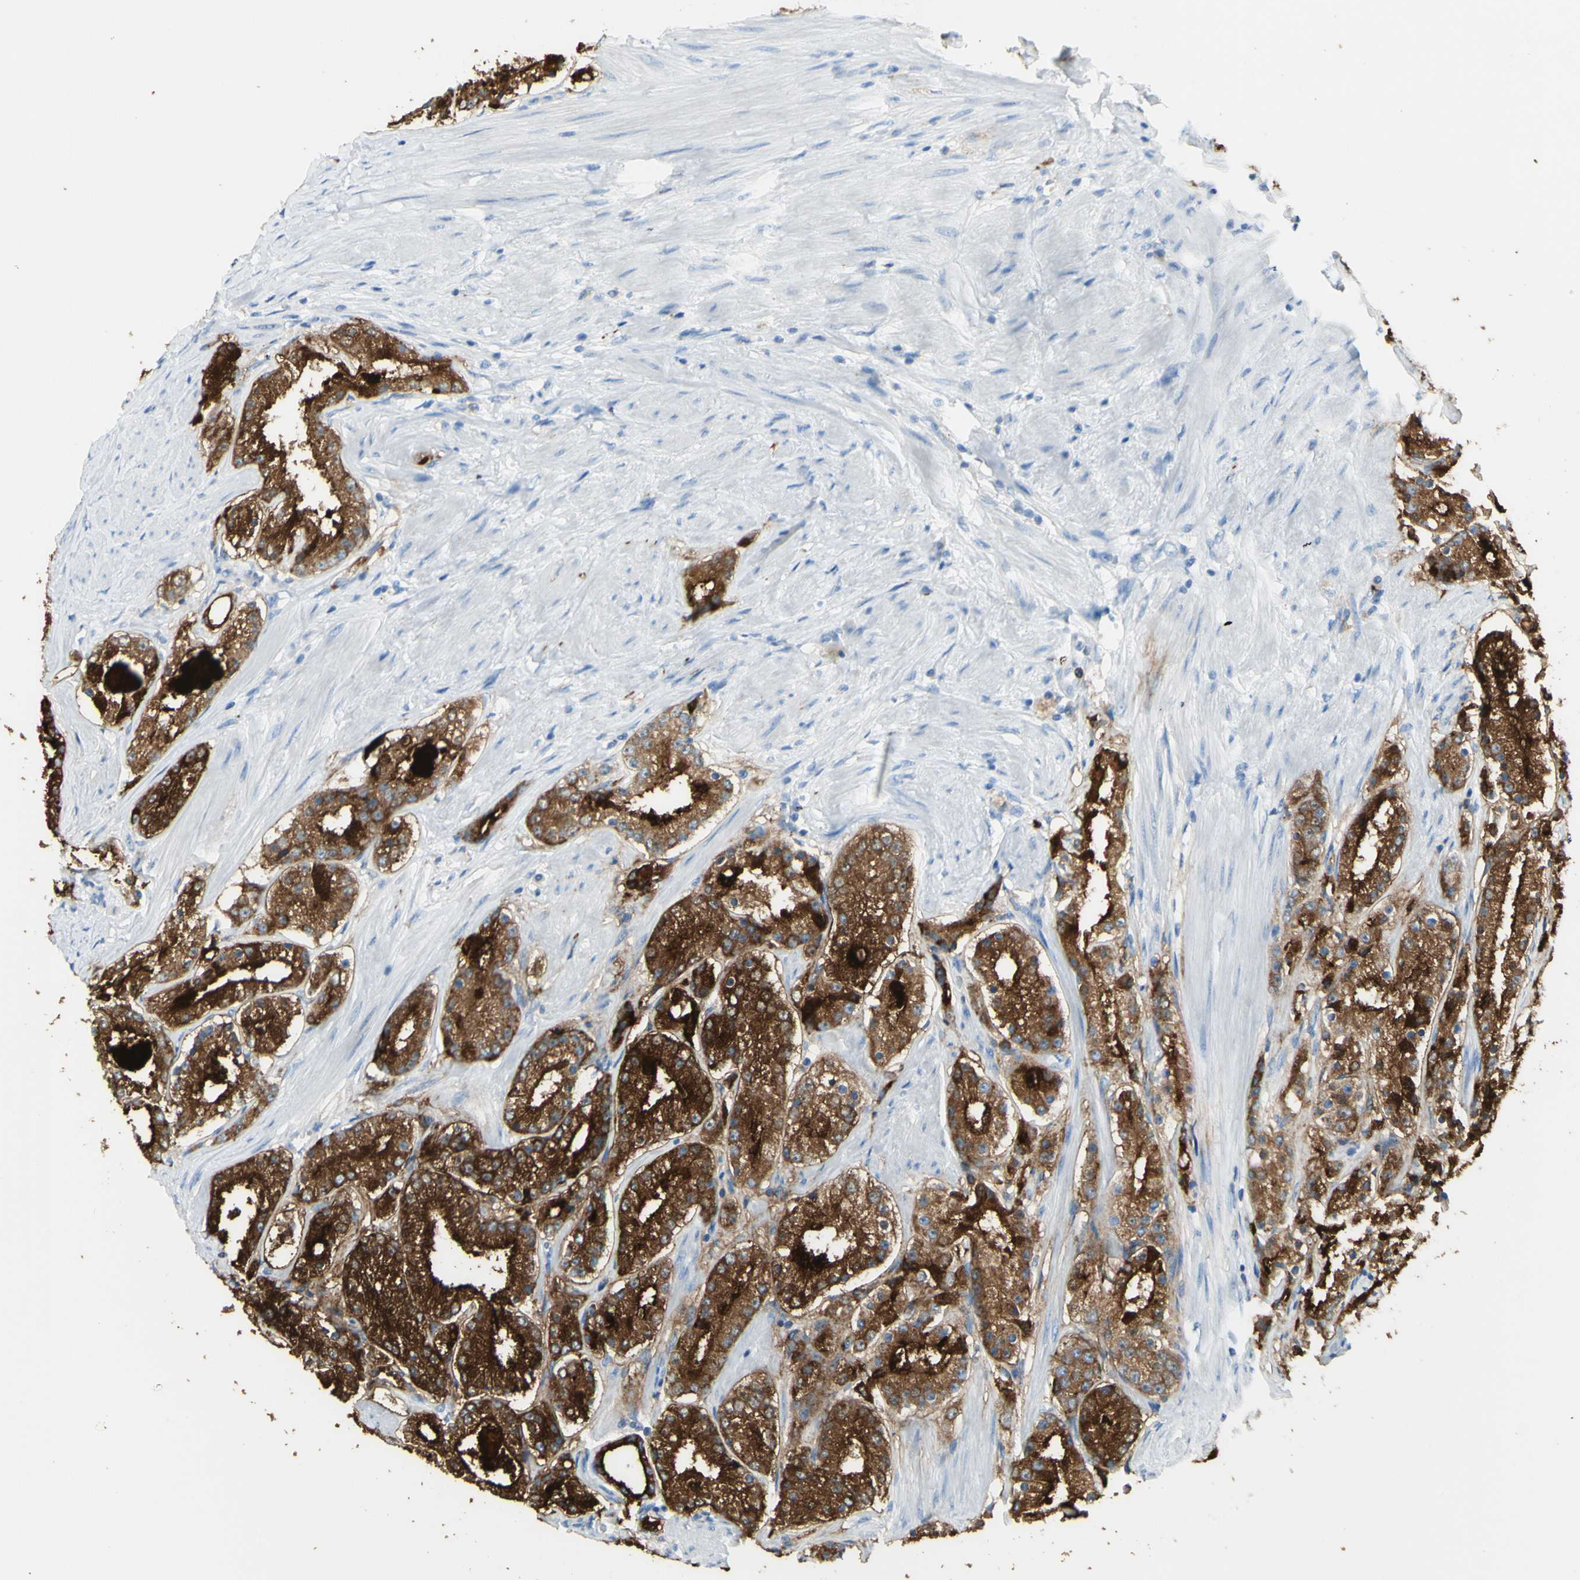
{"staining": {"intensity": "strong", "quantity": "25%-75%", "location": "cytoplasmic/membranous"}, "tissue": "prostate cancer", "cell_type": "Tumor cells", "image_type": "cancer", "snomed": [{"axis": "morphology", "description": "Adenocarcinoma, Low grade"}, {"axis": "topography", "description": "Prostate"}], "caption": "Immunohistochemistry (IHC) photomicrograph of prostate low-grade adenocarcinoma stained for a protein (brown), which reveals high levels of strong cytoplasmic/membranous expression in about 25%-75% of tumor cells.", "gene": "TSPAN1", "patient": {"sex": "male", "age": 63}}